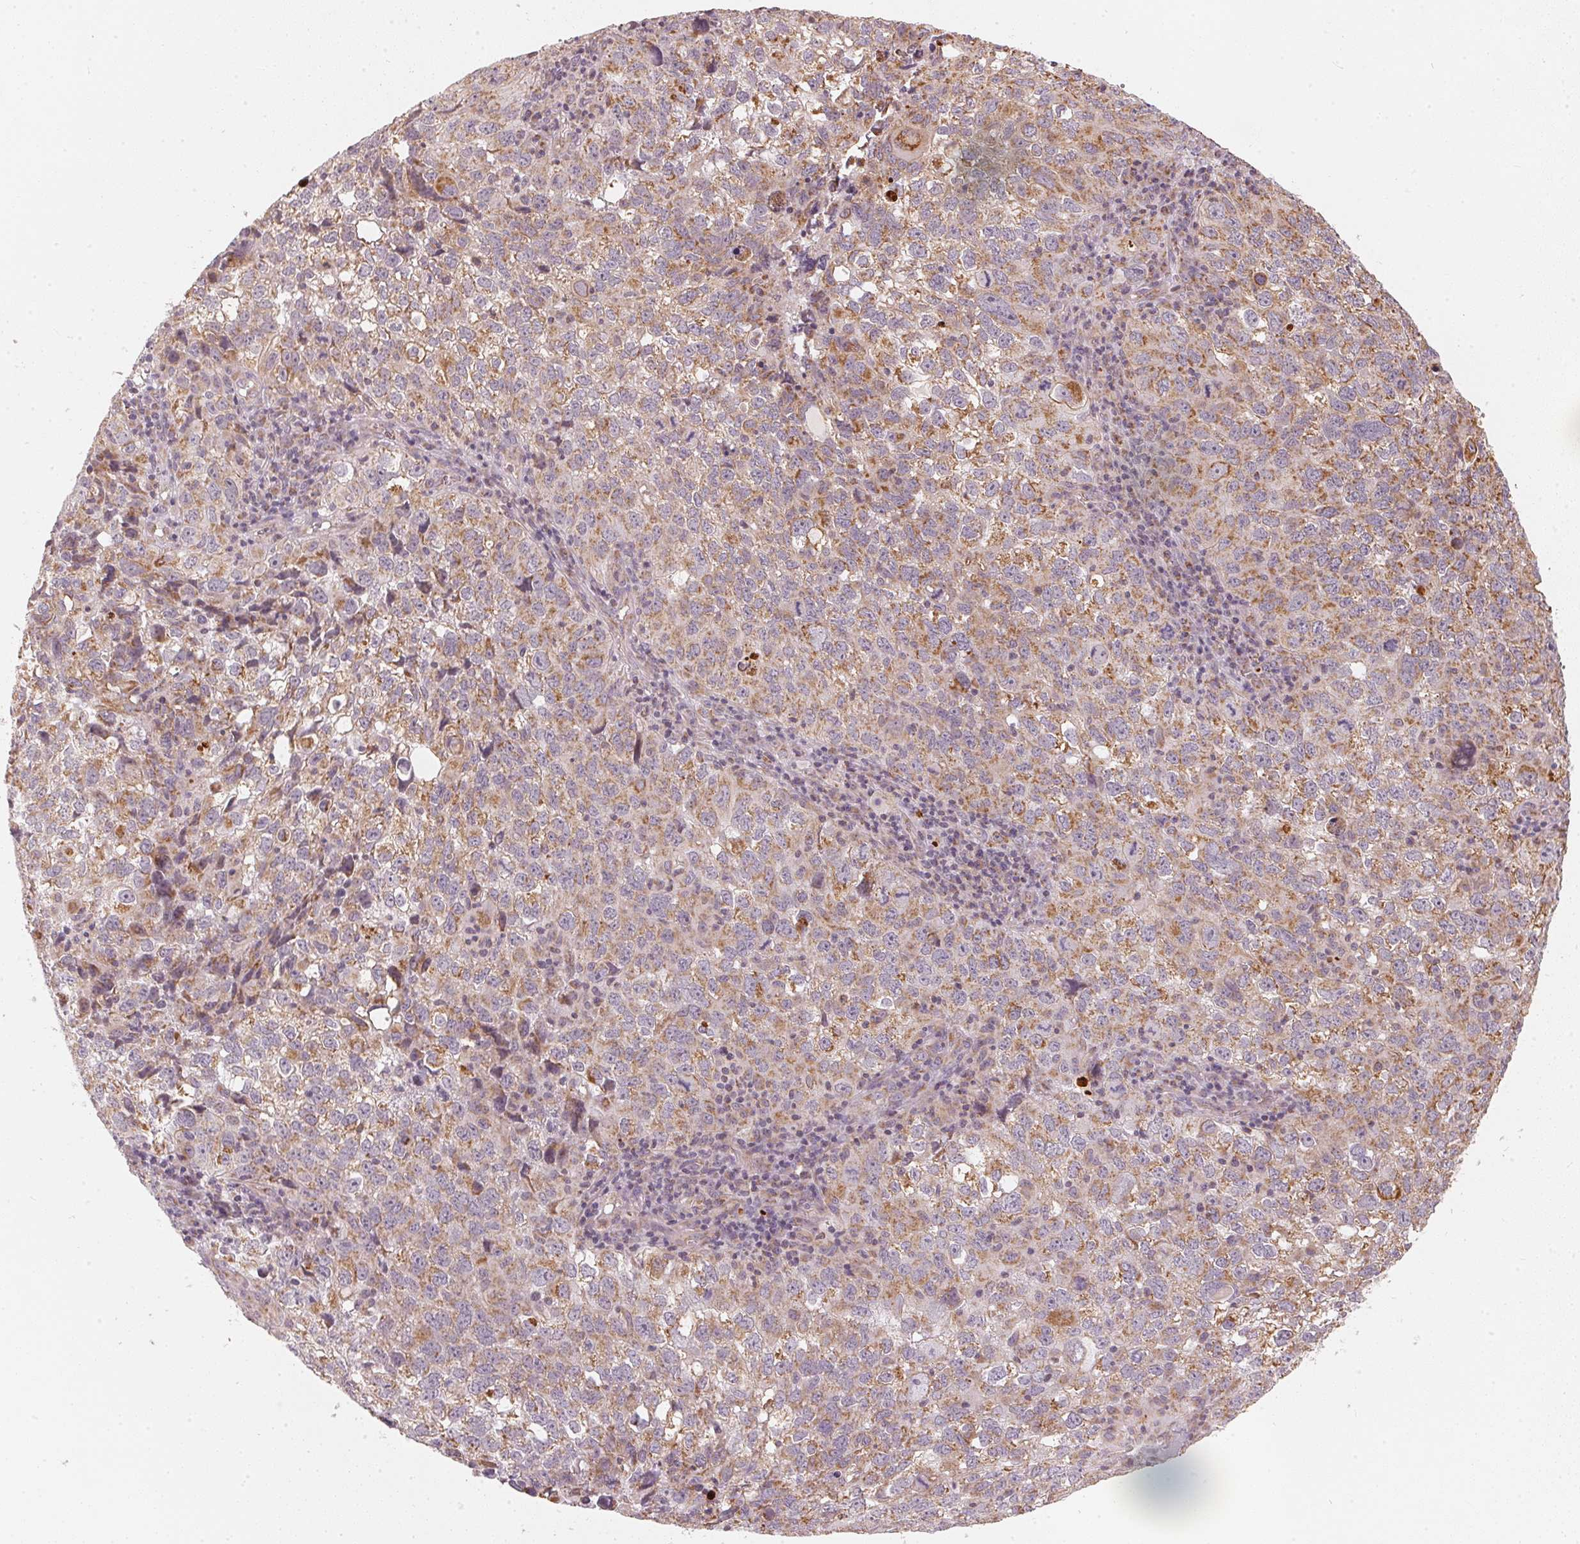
{"staining": {"intensity": "moderate", "quantity": "25%-75%", "location": "cytoplasmic/membranous"}, "tissue": "cervical cancer", "cell_type": "Tumor cells", "image_type": "cancer", "snomed": [{"axis": "morphology", "description": "Squamous cell carcinoma, NOS"}, {"axis": "topography", "description": "Cervix"}], "caption": "Human squamous cell carcinoma (cervical) stained for a protein (brown) reveals moderate cytoplasmic/membranous positive expression in about 25%-75% of tumor cells.", "gene": "MATCAP1", "patient": {"sex": "female", "age": 55}}